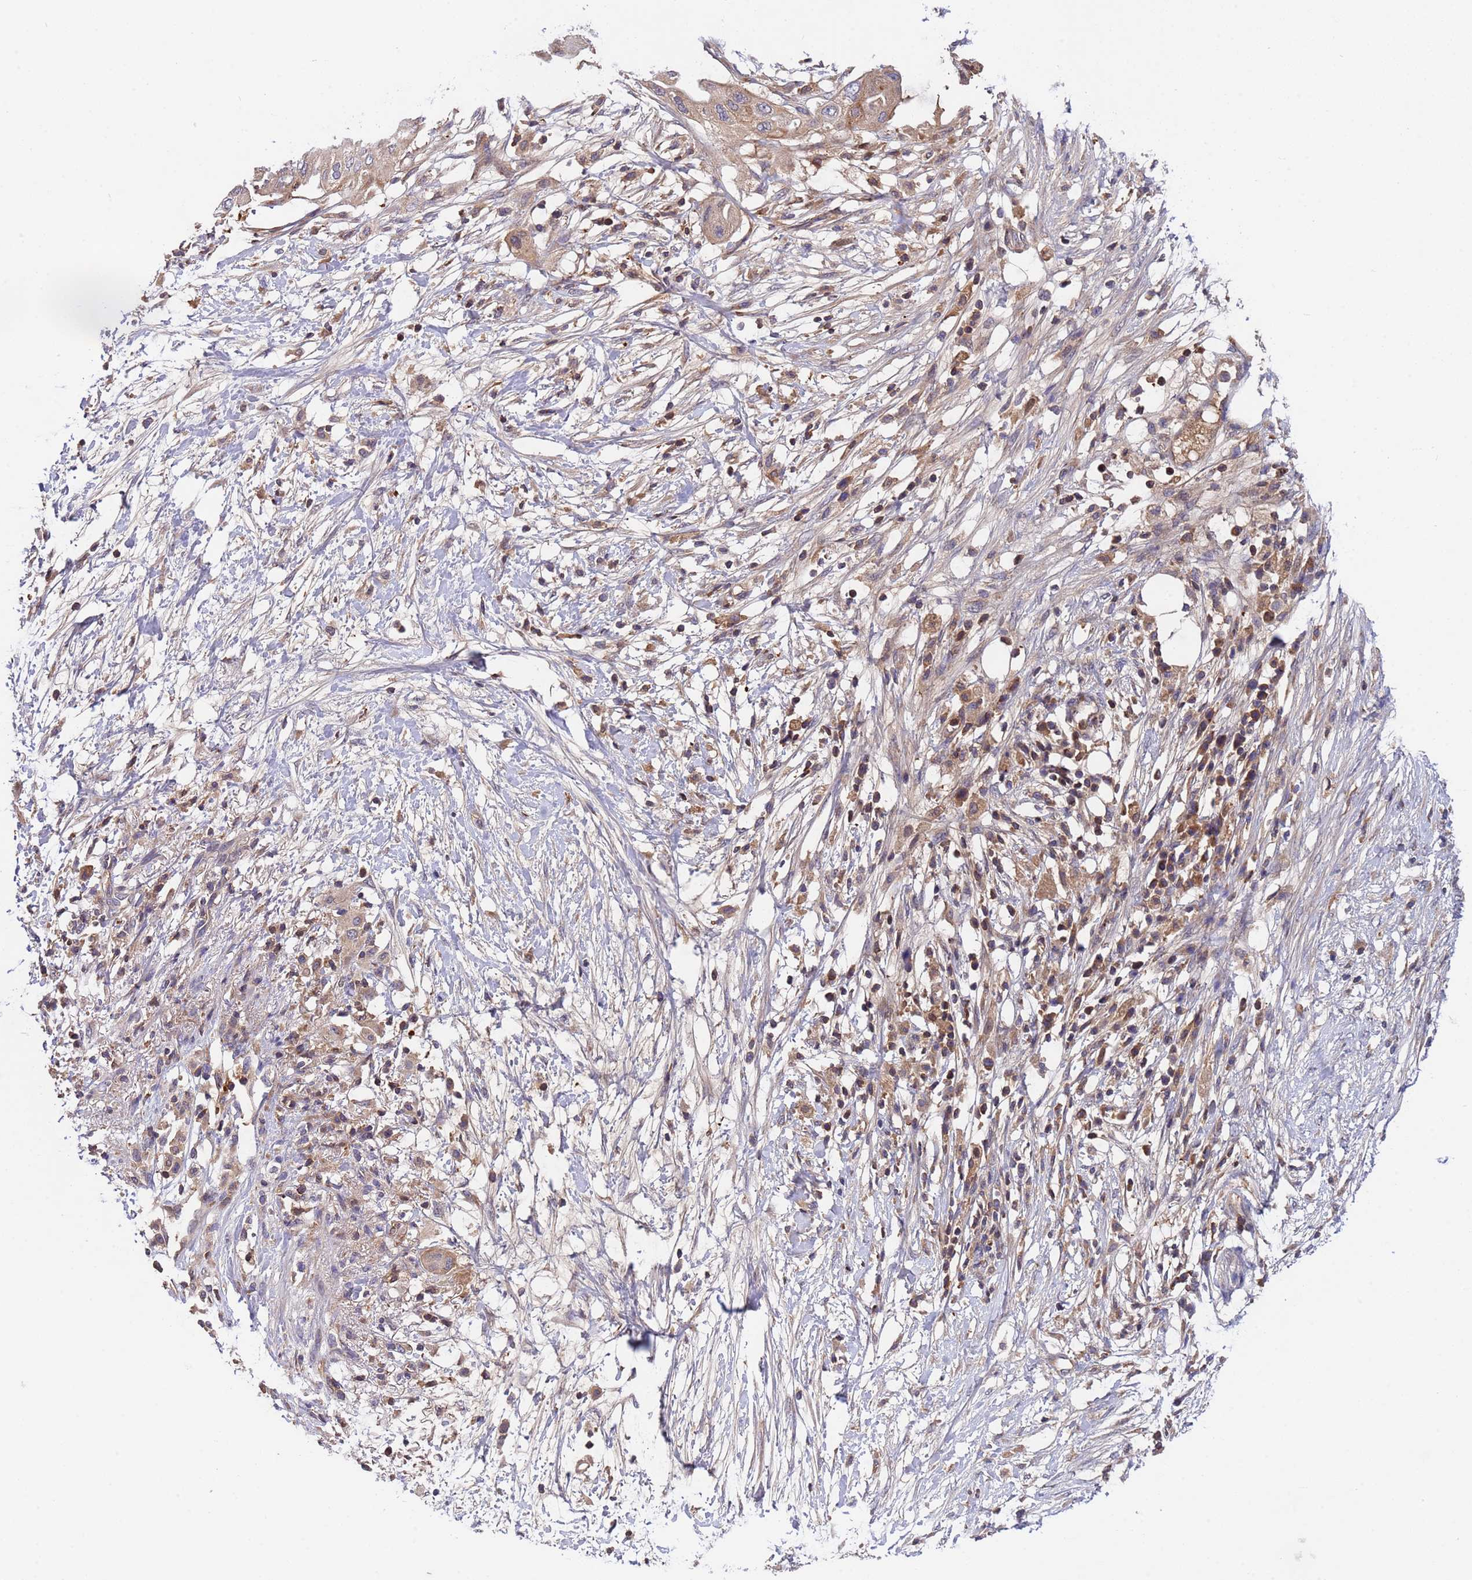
{"staining": {"intensity": "weak", "quantity": ">75%", "location": "cytoplasmic/membranous"}, "tissue": "pancreatic cancer", "cell_type": "Tumor cells", "image_type": "cancer", "snomed": [{"axis": "morphology", "description": "Adenocarcinoma, NOS"}, {"axis": "topography", "description": "Pancreas"}], "caption": "Pancreatic cancer (adenocarcinoma) stained for a protein (brown) exhibits weak cytoplasmic/membranous positive staining in approximately >75% of tumor cells.", "gene": "PARP16", "patient": {"sex": "male", "age": 68}}